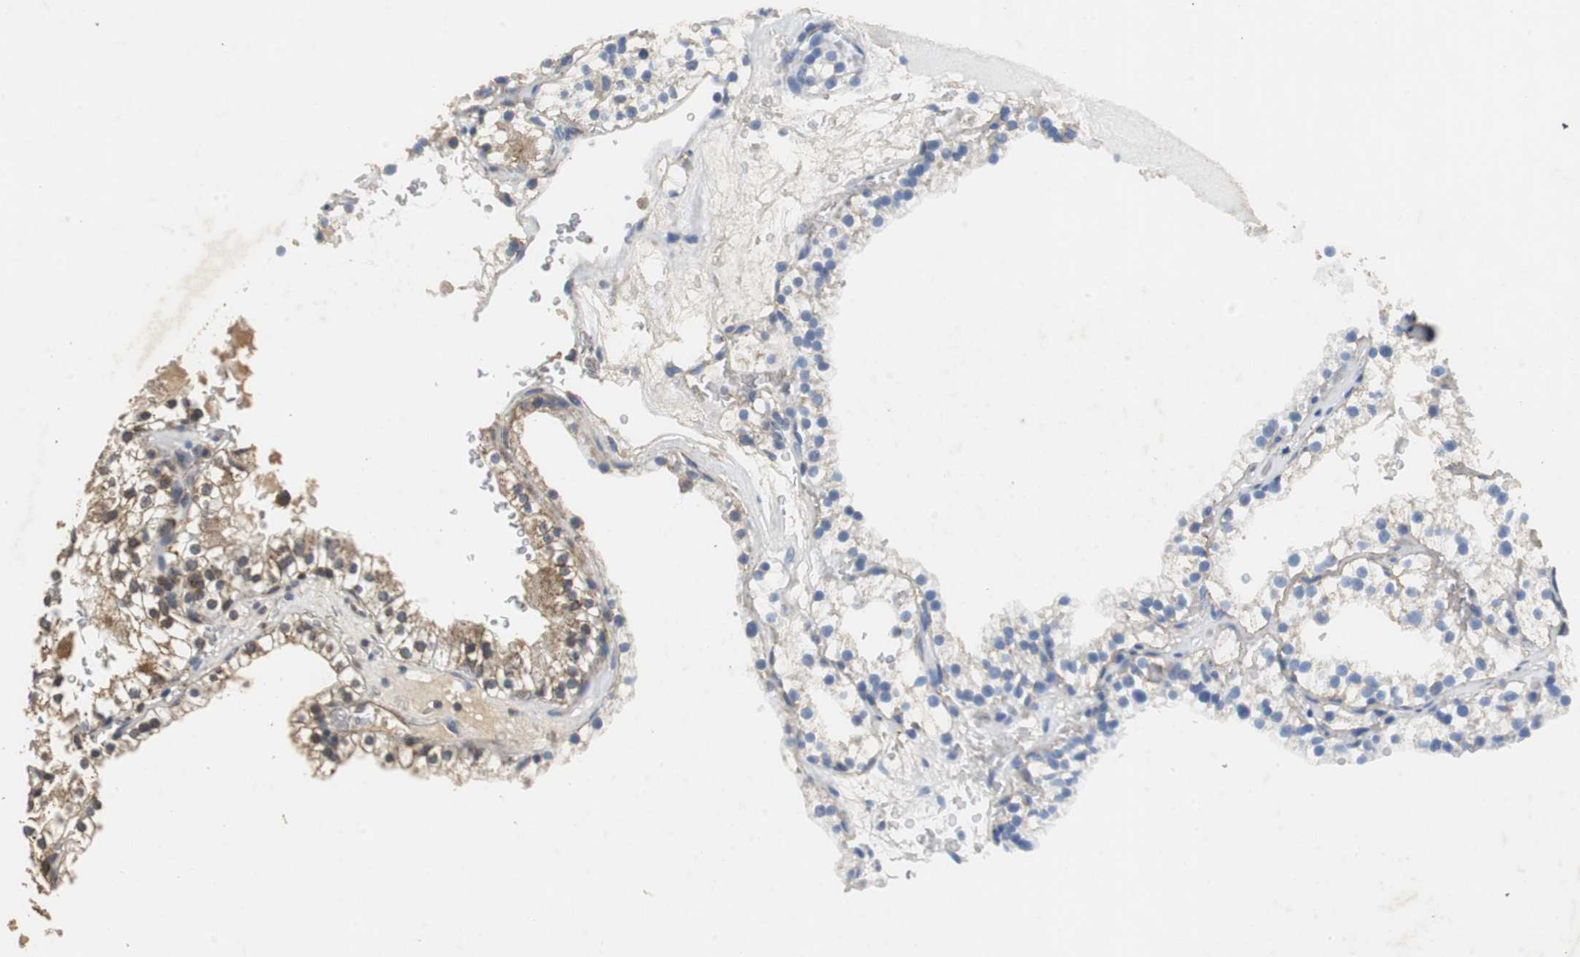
{"staining": {"intensity": "weak", "quantity": "<25%", "location": "cytoplasmic/membranous"}, "tissue": "renal cancer", "cell_type": "Tumor cells", "image_type": "cancer", "snomed": [{"axis": "morphology", "description": "Adenocarcinoma, NOS"}, {"axis": "topography", "description": "Kidney"}], "caption": "IHC histopathology image of human renal cancer (adenocarcinoma) stained for a protein (brown), which exhibits no staining in tumor cells. (DAB IHC with hematoxylin counter stain).", "gene": "NNT", "patient": {"sex": "female", "age": 41}}